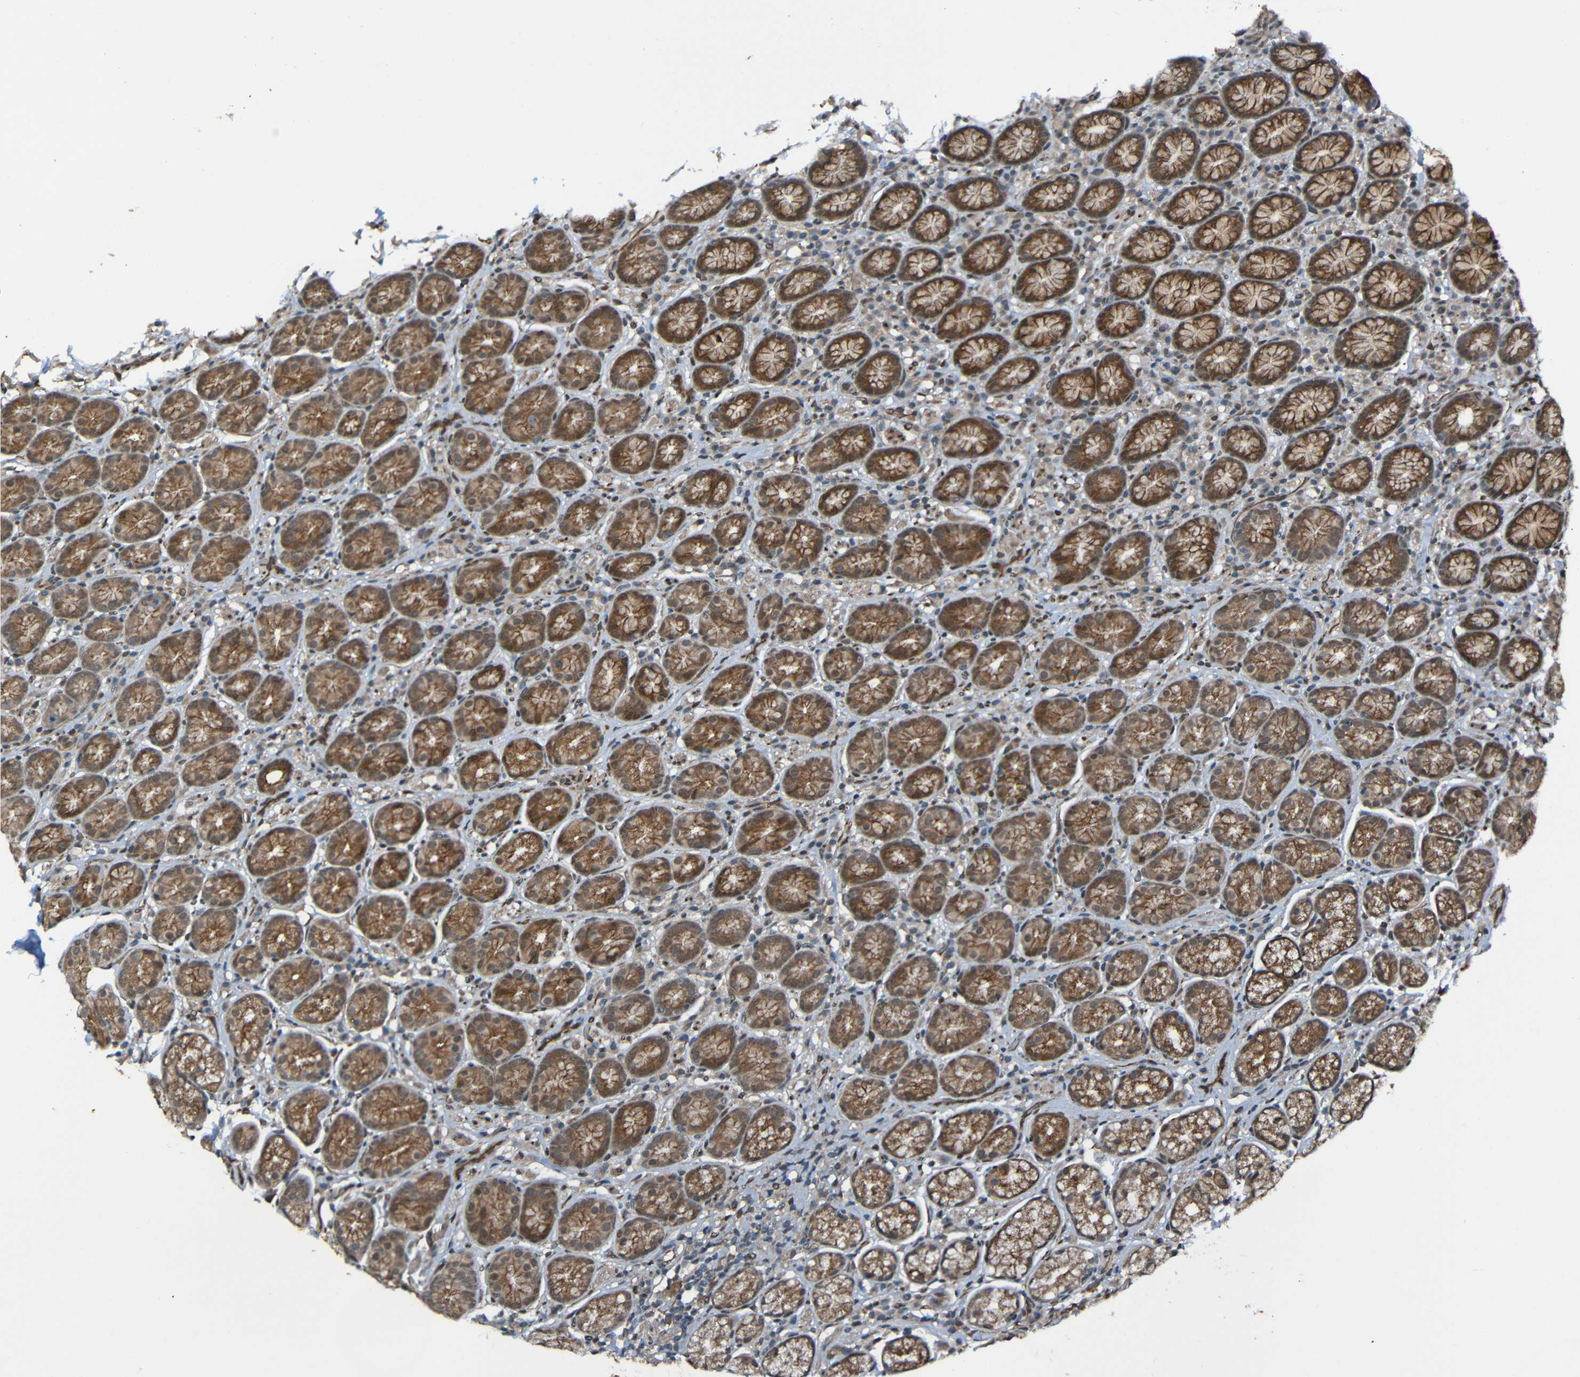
{"staining": {"intensity": "moderate", "quantity": ">75%", "location": "cytoplasmic/membranous"}, "tissue": "stomach", "cell_type": "Glandular cells", "image_type": "normal", "snomed": [{"axis": "morphology", "description": "Normal tissue, NOS"}, {"axis": "topography", "description": "Stomach, lower"}], "caption": "Immunohistochemistry micrograph of unremarkable stomach: human stomach stained using immunohistochemistry (IHC) shows medium levels of moderate protein expression localized specifically in the cytoplasmic/membranous of glandular cells, appearing as a cytoplasmic/membranous brown color.", "gene": "LGR5", "patient": {"sex": "male", "age": 52}}